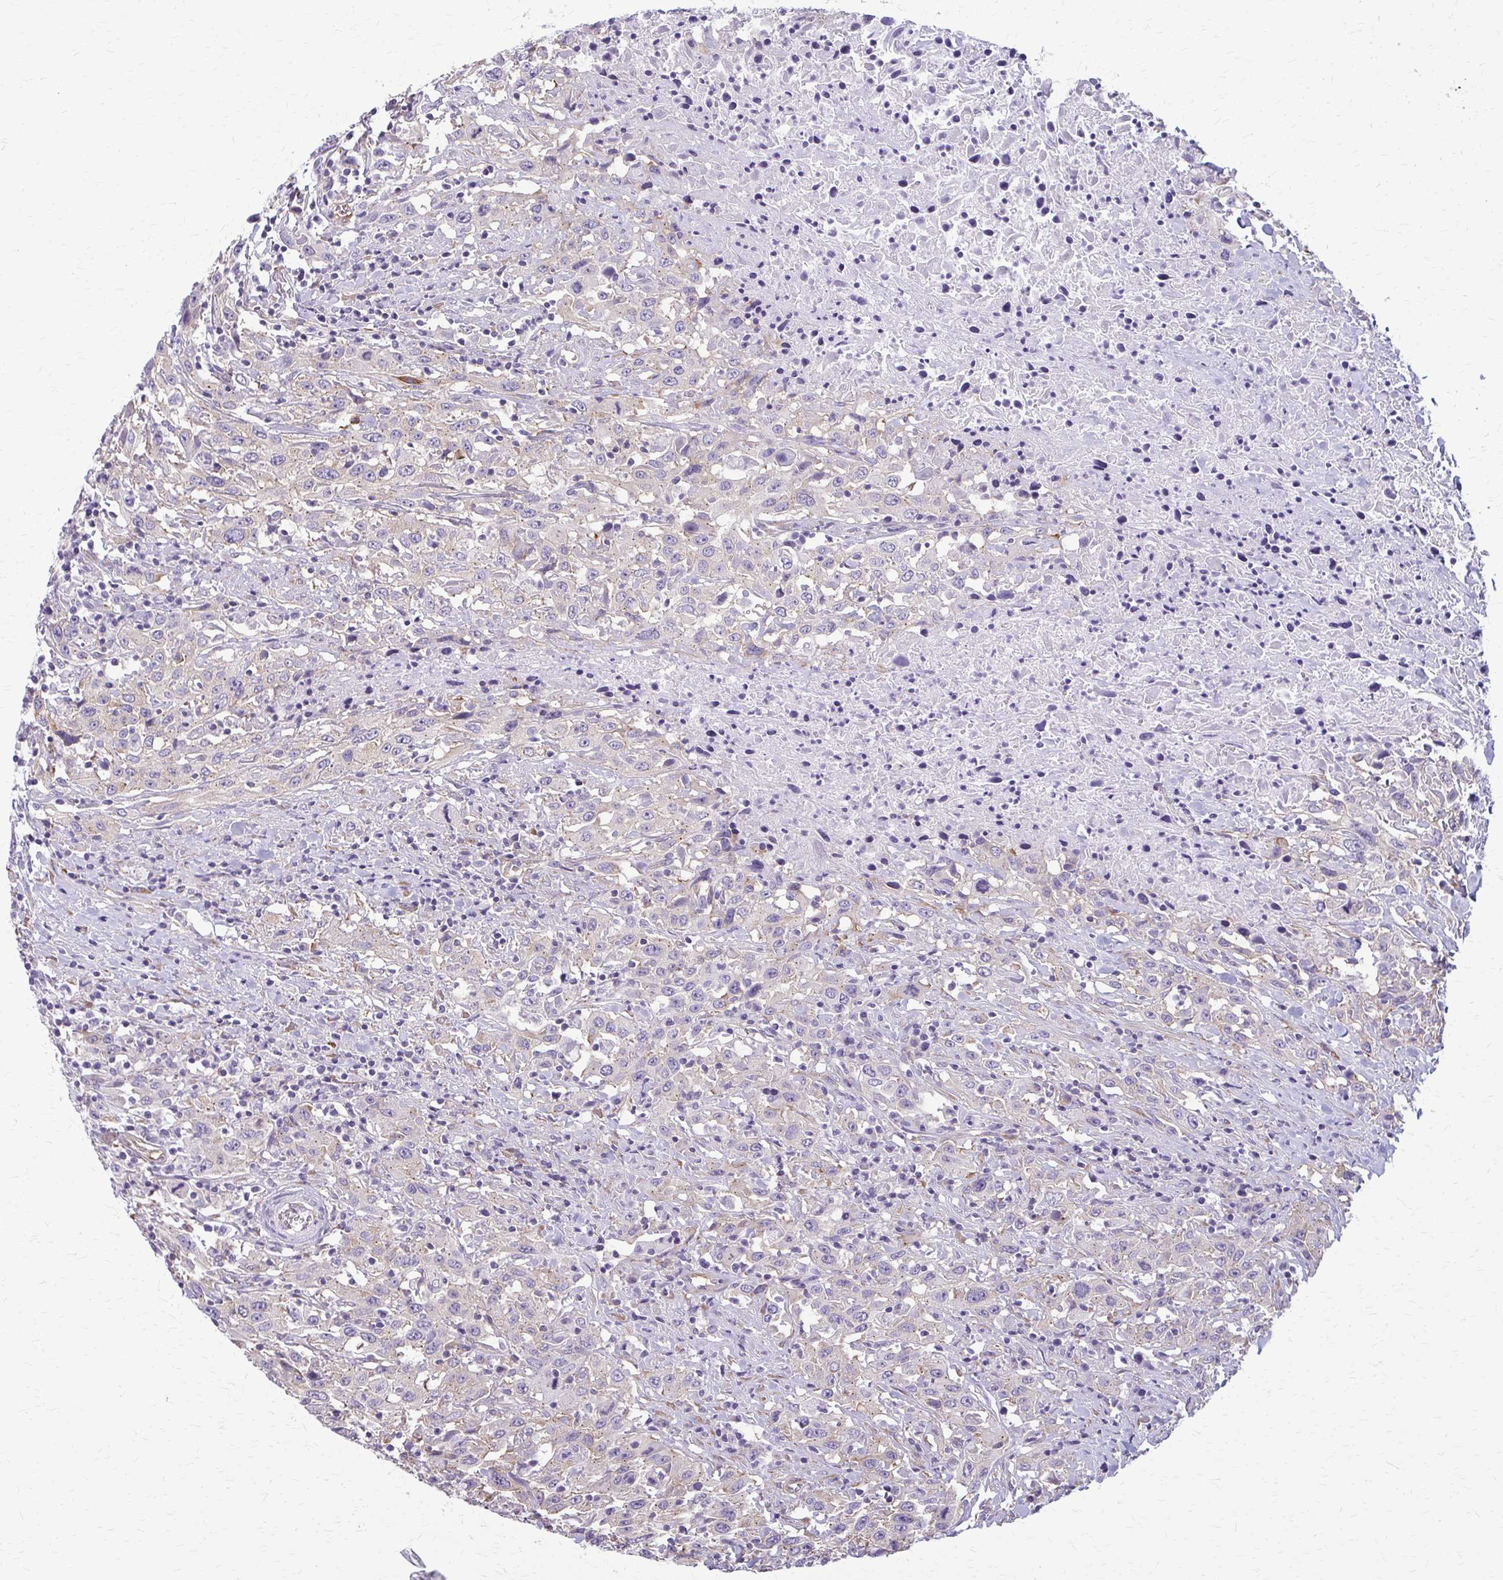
{"staining": {"intensity": "negative", "quantity": "none", "location": "none"}, "tissue": "urothelial cancer", "cell_type": "Tumor cells", "image_type": "cancer", "snomed": [{"axis": "morphology", "description": "Urothelial carcinoma, High grade"}, {"axis": "topography", "description": "Urinary bladder"}], "caption": "Urothelial carcinoma (high-grade) stained for a protein using IHC shows no expression tumor cells.", "gene": "DEPP1", "patient": {"sex": "male", "age": 61}}